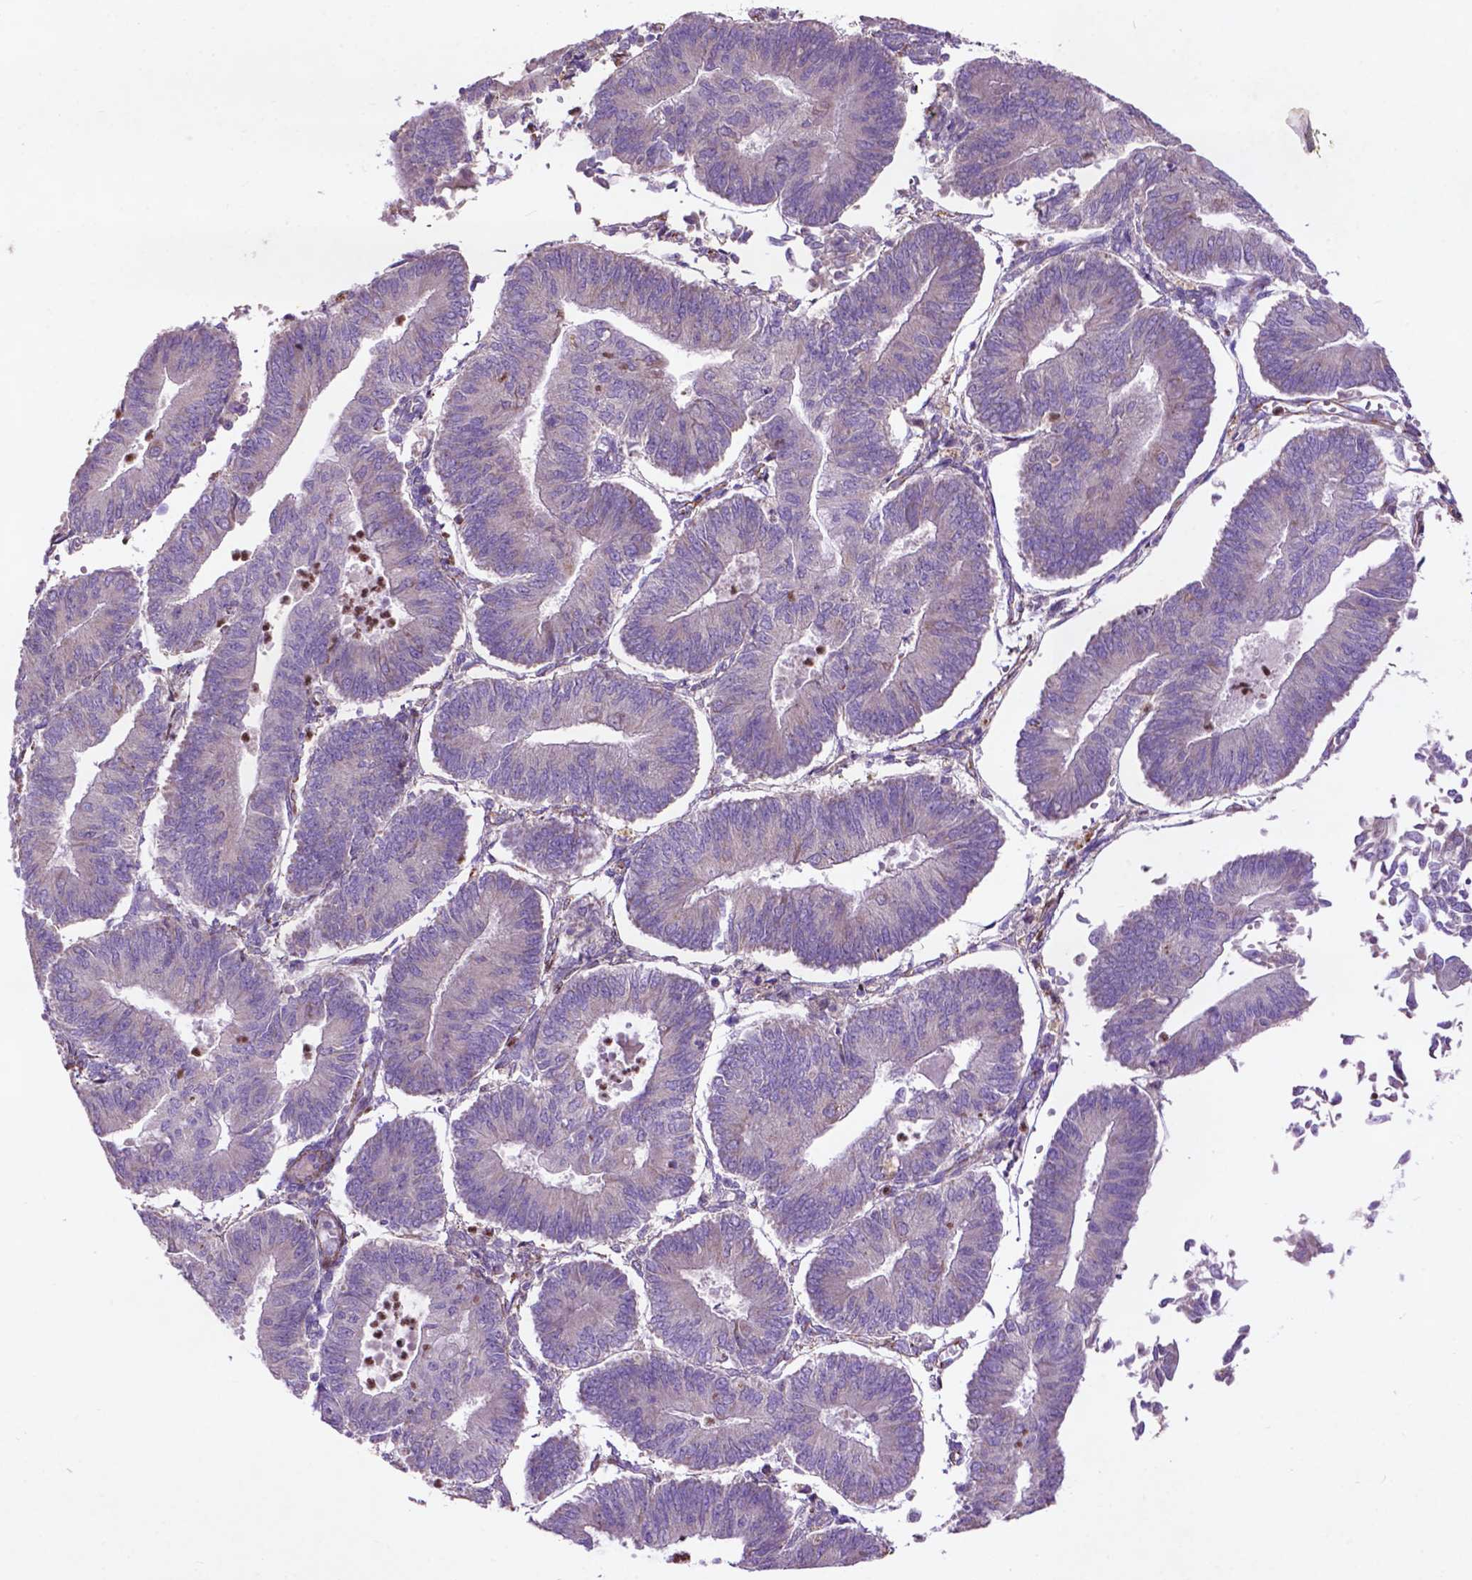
{"staining": {"intensity": "negative", "quantity": "none", "location": "none"}, "tissue": "endometrial cancer", "cell_type": "Tumor cells", "image_type": "cancer", "snomed": [{"axis": "morphology", "description": "Adenocarcinoma, NOS"}, {"axis": "topography", "description": "Endometrium"}], "caption": "High magnification brightfield microscopy of endometrial cancer stained with DAB (brown) and counterstained with hematoxylin (blue): tumor cells show no significant positivity.", "gene": "THEGL", "patient": {"sex": "female", "age": 65}}